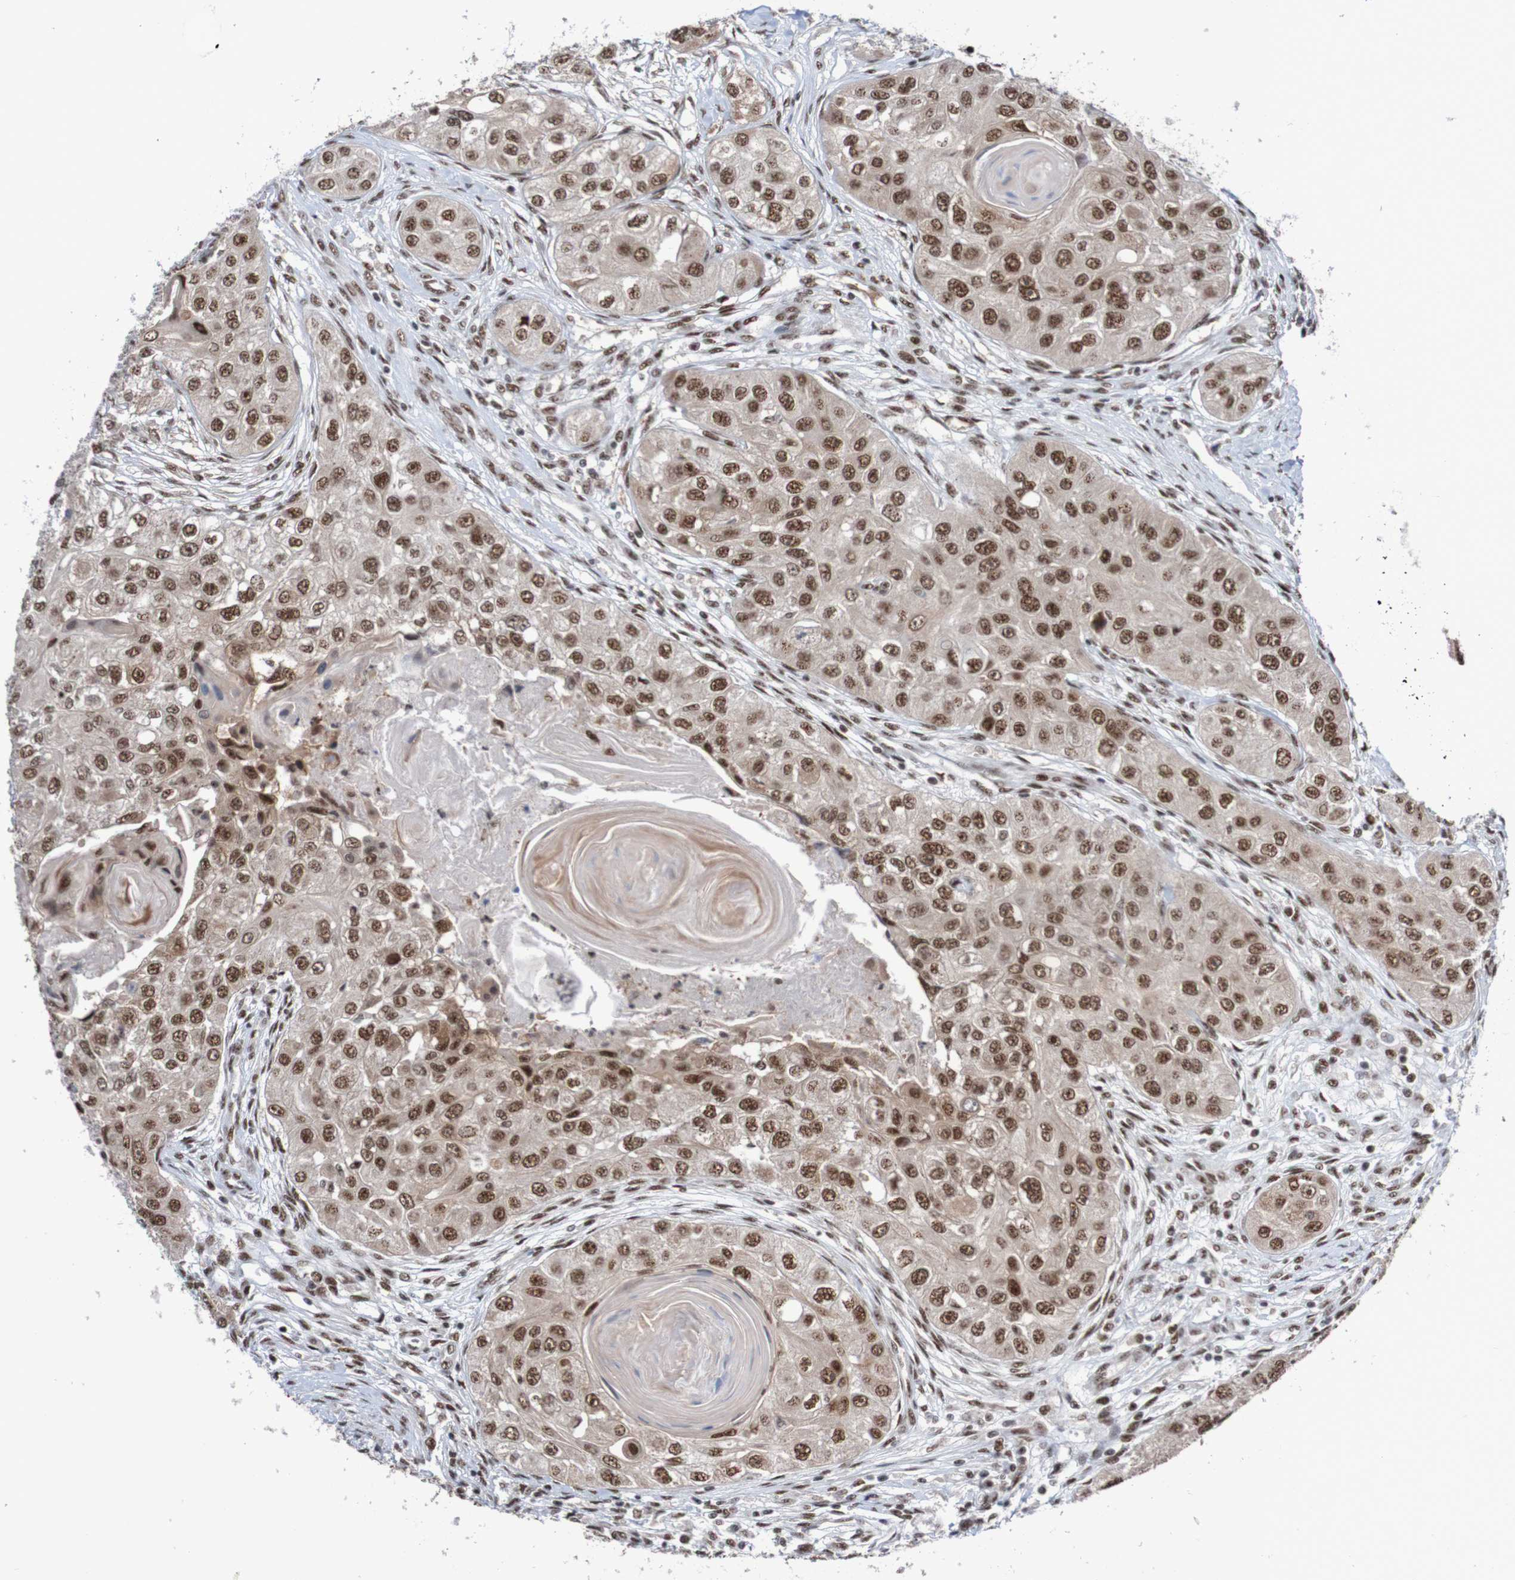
{"staining": {"intensity": "strong", "quantity": ">75%", "location": "nuclear"}, "tissue": "head and neck cancer", "cell_type": "Tumor cells", "image_type": "cancer", "snomed": [{"axis": "morphology", "description": "Normal tissue, NOS"}, {"axis": "morphology", "description": "Squamous cell carcinoma, NOS"}, {"axis": "topography", "description": "Skeletal muscle"}, {"axis": "topography", "description": "Head-Neck"}], "caption": "A high-resolution micrograph shows IHC staining of head and neck squamous cell carcinoma, which reveals strong nuclear positivity in approximately >75% of tumor cells.", "gene": "CDC5L", "patient": {"sex": "male", "age": 51}}